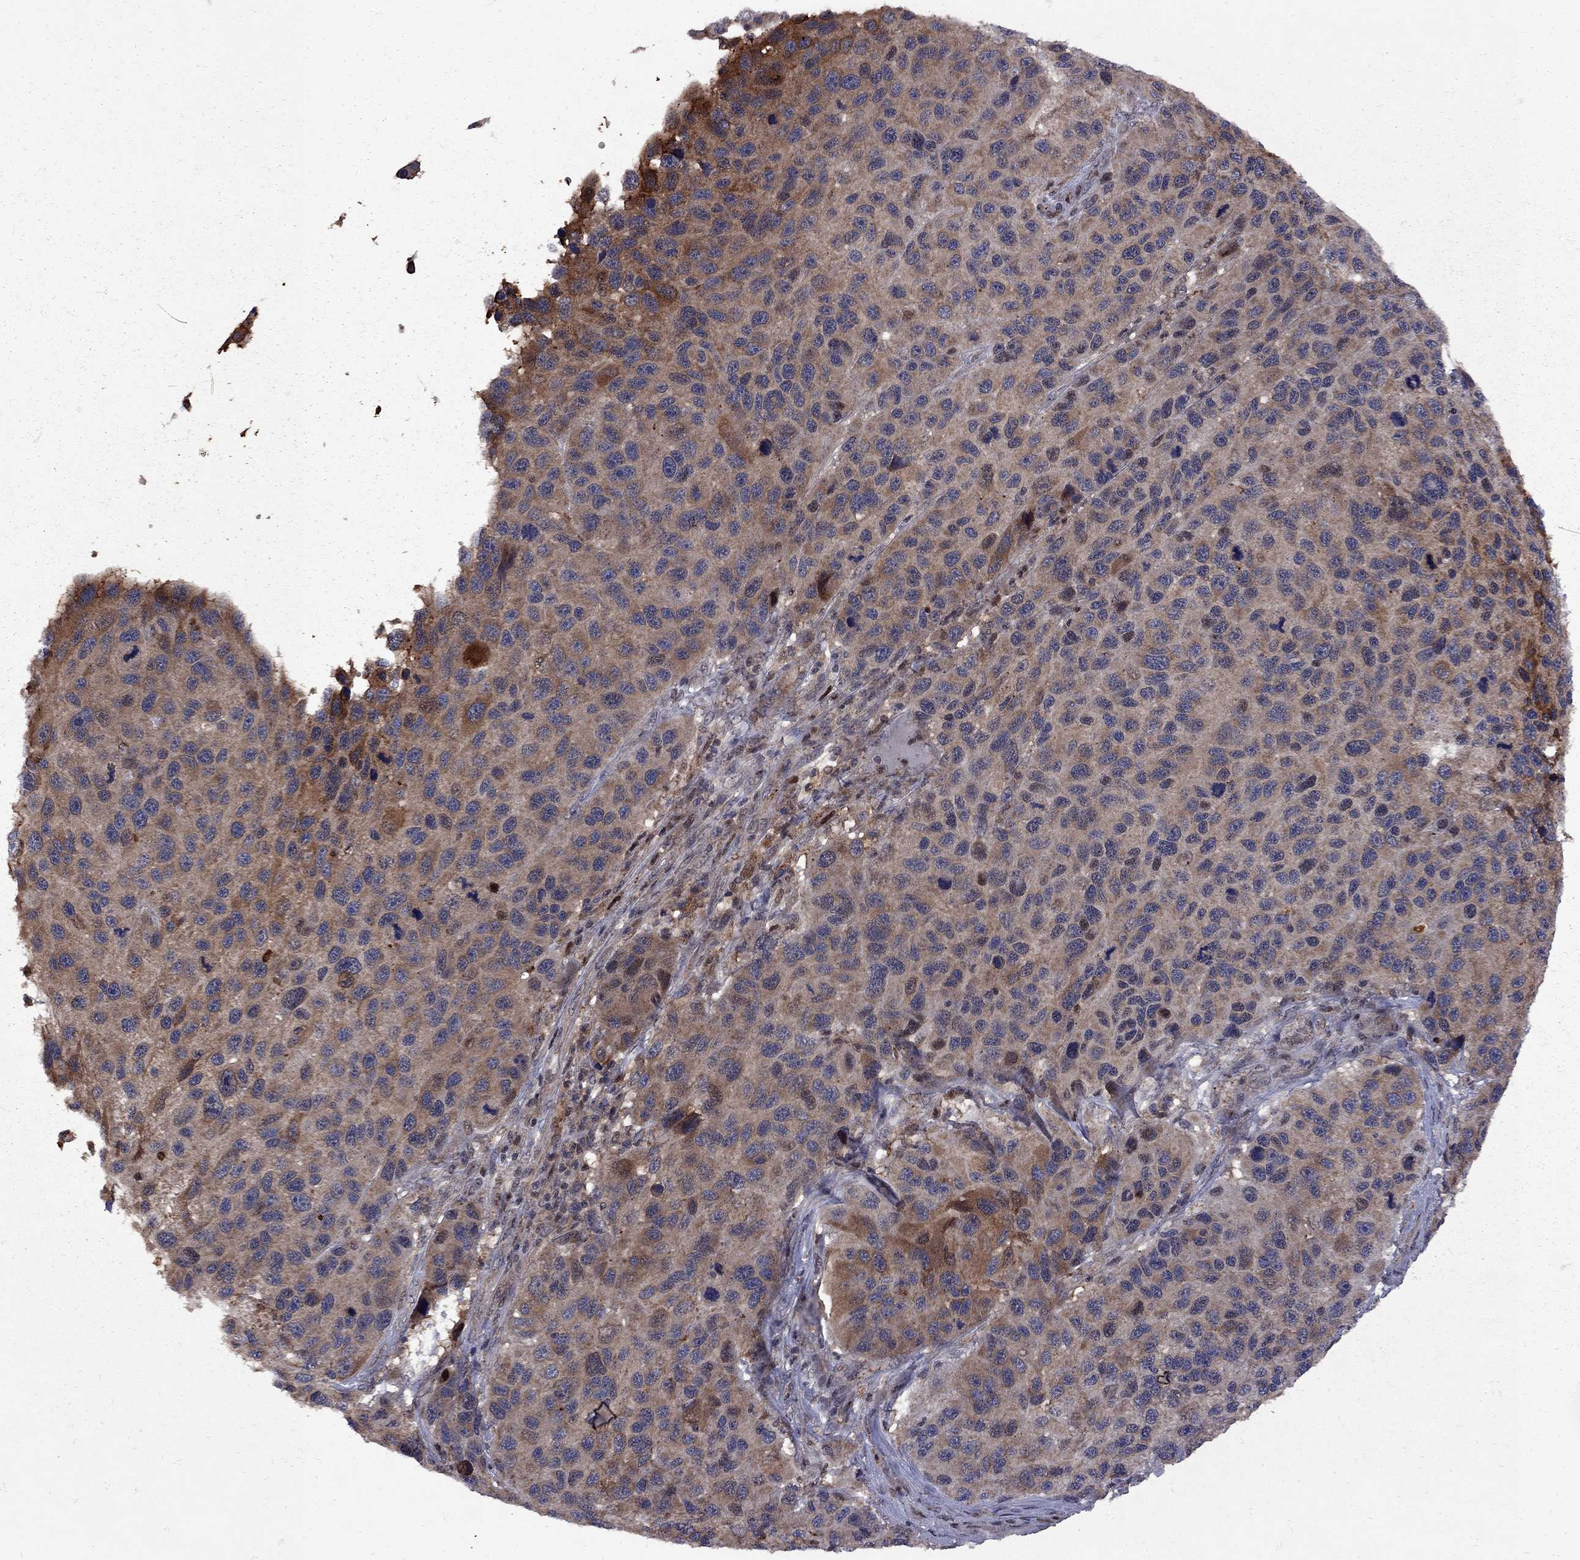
{"staining": {"intensity": "strong", "quantity": "<25%", "location": "cytoplasmic/membranous"}, "tissue": "melanoma", "cell_type": "Tumor cells", "image_type": "cancer", "snomed": [{"axis": "morphology", "description": "Malignant melanoma, NOS"}, {"axis": "topography", "description": "Skin"}], "caption": "Malignant melanoma stained with immunohistochemistry reveals strong cytoplasmic/membranous staining in approximately <25% of tumor cells.", "gene": "IPP", "patient": {"sex": "male", "age": 53}}